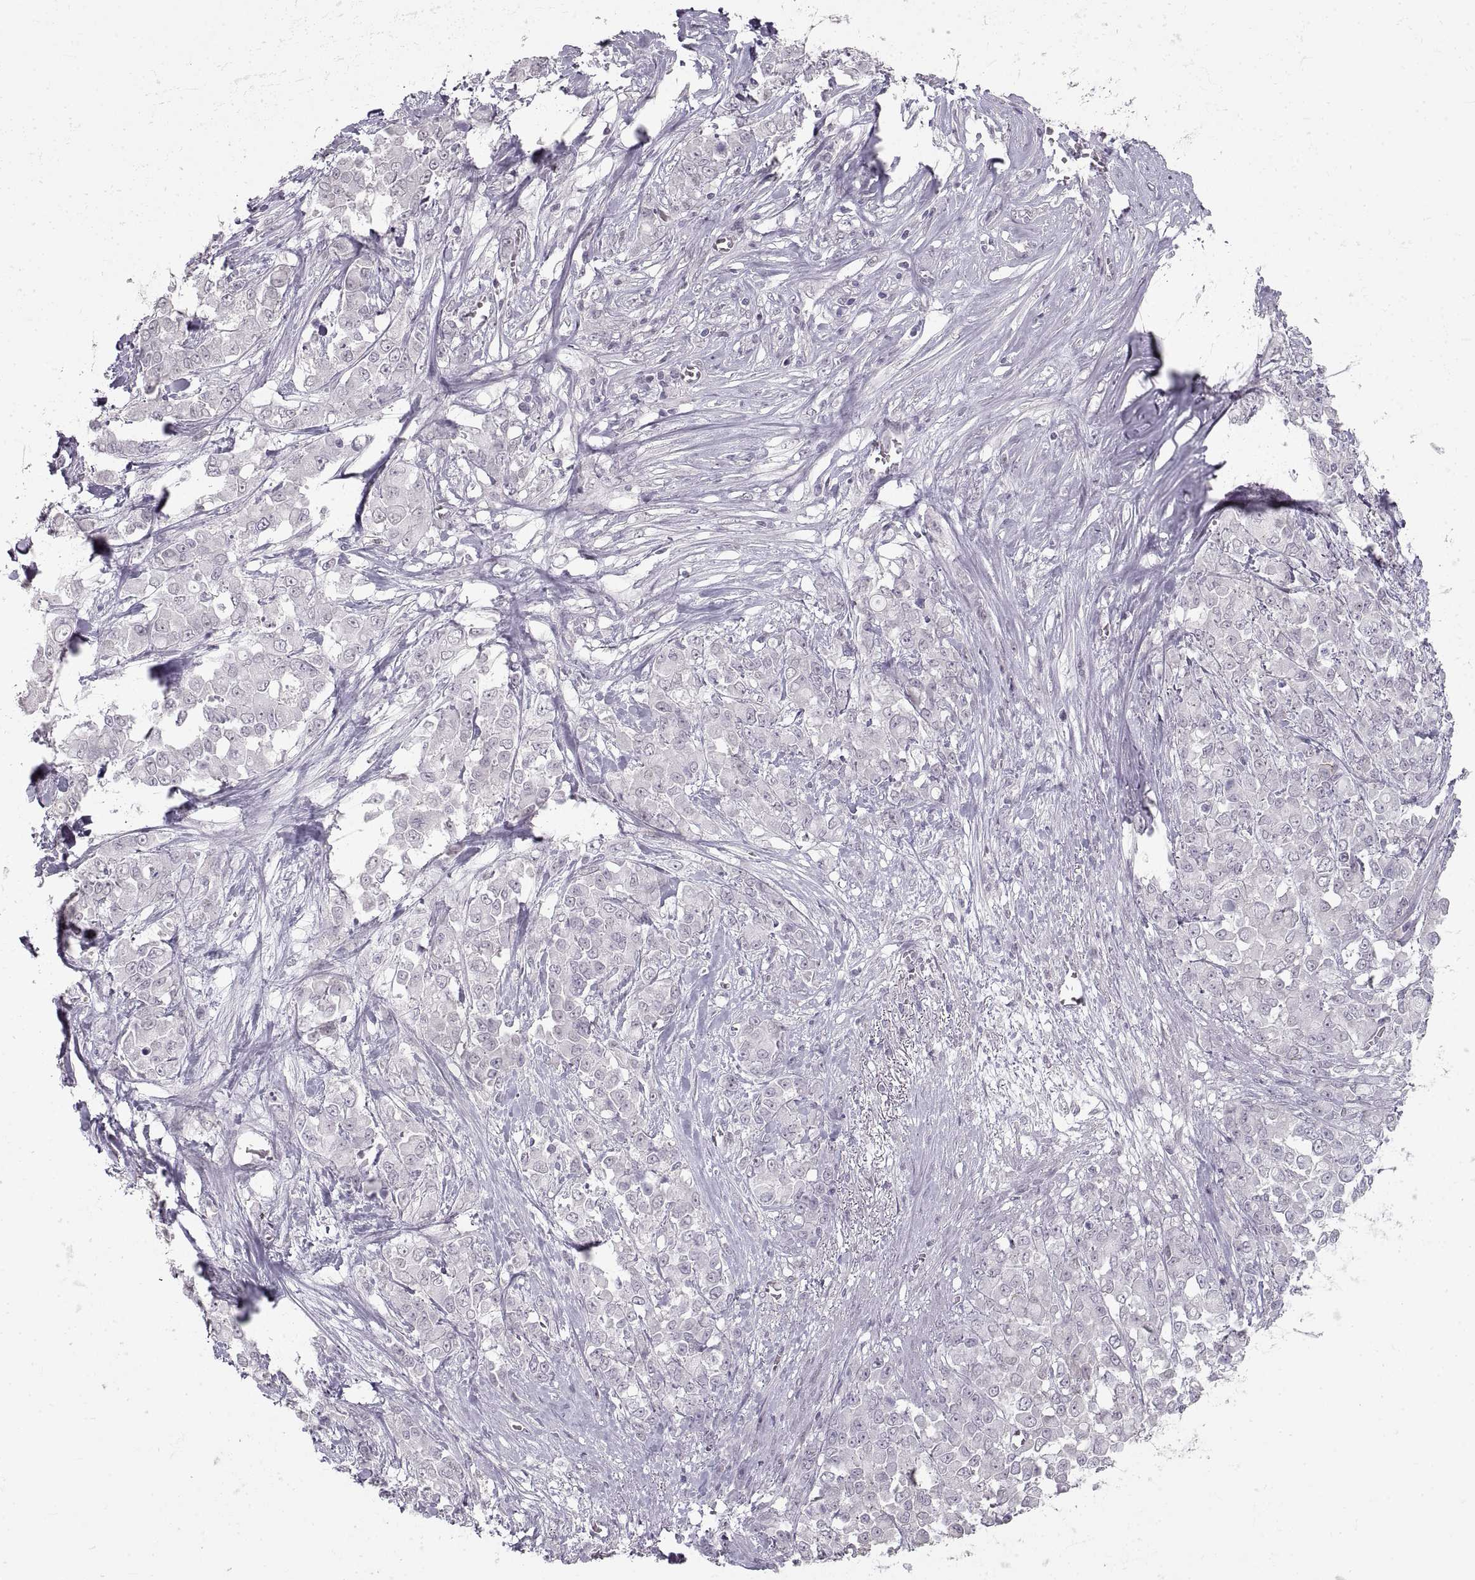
{"staining": {"intensity": "negative", "quantity": "none", "location": "none"}, "tissue": "stomach cancer", "cell_type": "Tumor cells", "image_type": "cancer", "snomed": [{"axis": "morphology", "description": "Adenocarcinoma, NOS"}, {"axis": "topography", "description": "Stomach"}], "caption": "High magnification brightfield microscopy of stomach cancer stained with DAB (brown) and counterstained with hematoxylin (blue): tumor cells show no significant positivity.", "gene": "NANOS3", "patient": {"sex": "female", "age": 76}}